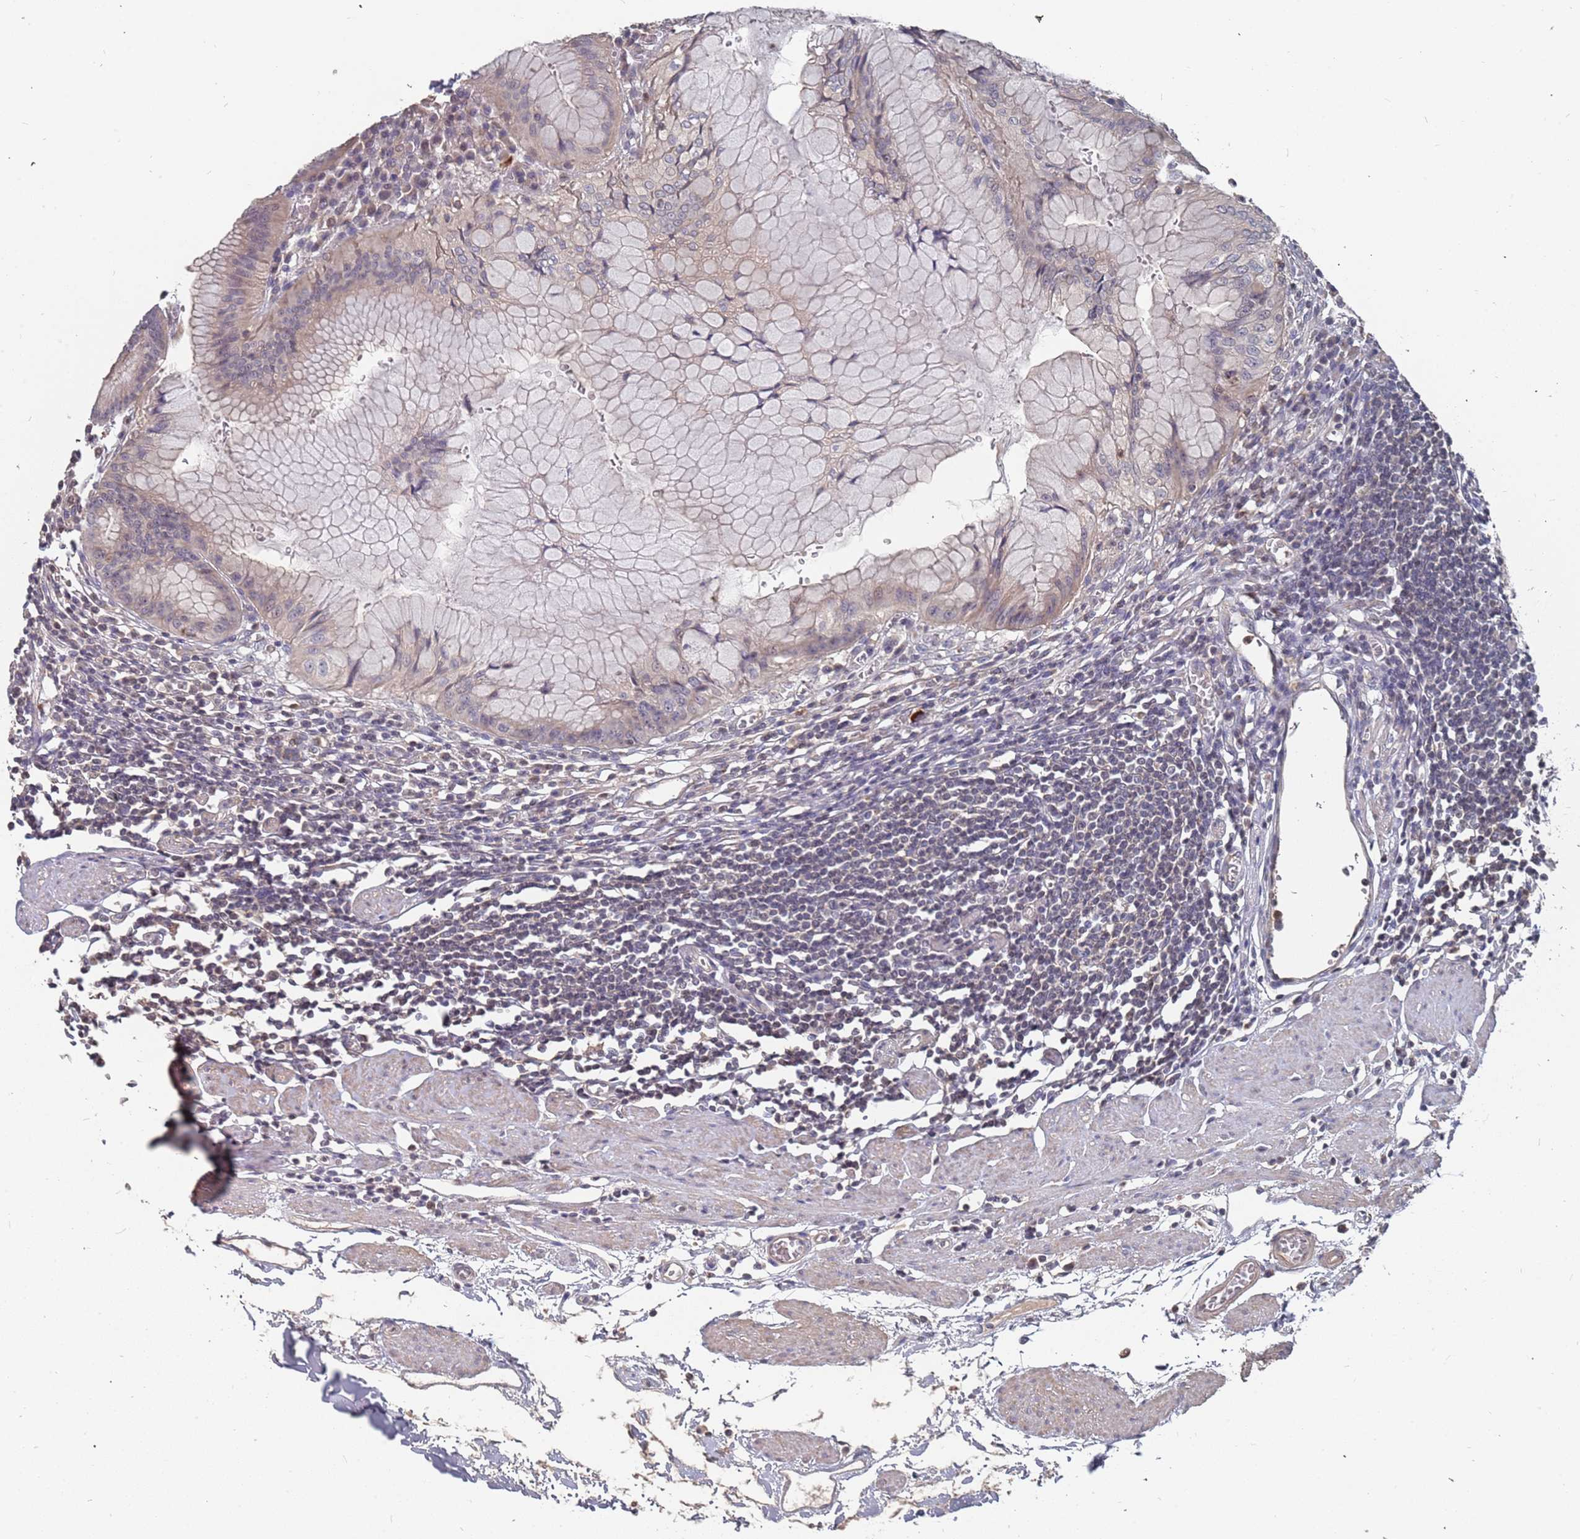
{"staining": {"intensity": "weak", "quantity": "<25%", "location": "cytoplasmic/membranous"}, "tissue": "stomach", "cell_type": "Glandular cells", "image_type": "normal", "snomed": [{"axis": "morphology", "description": "Normal tissue, NOS"}, {"axis": "topography", "description": "Stomach"}], "caption": "An immunohistochemistry (IHC) photomicrograph of benign stomach is shown. There is no staining in glandular cells of stomach.", "gene": "TCEANC2", "patient": {"sex": "male", "age": 55}}